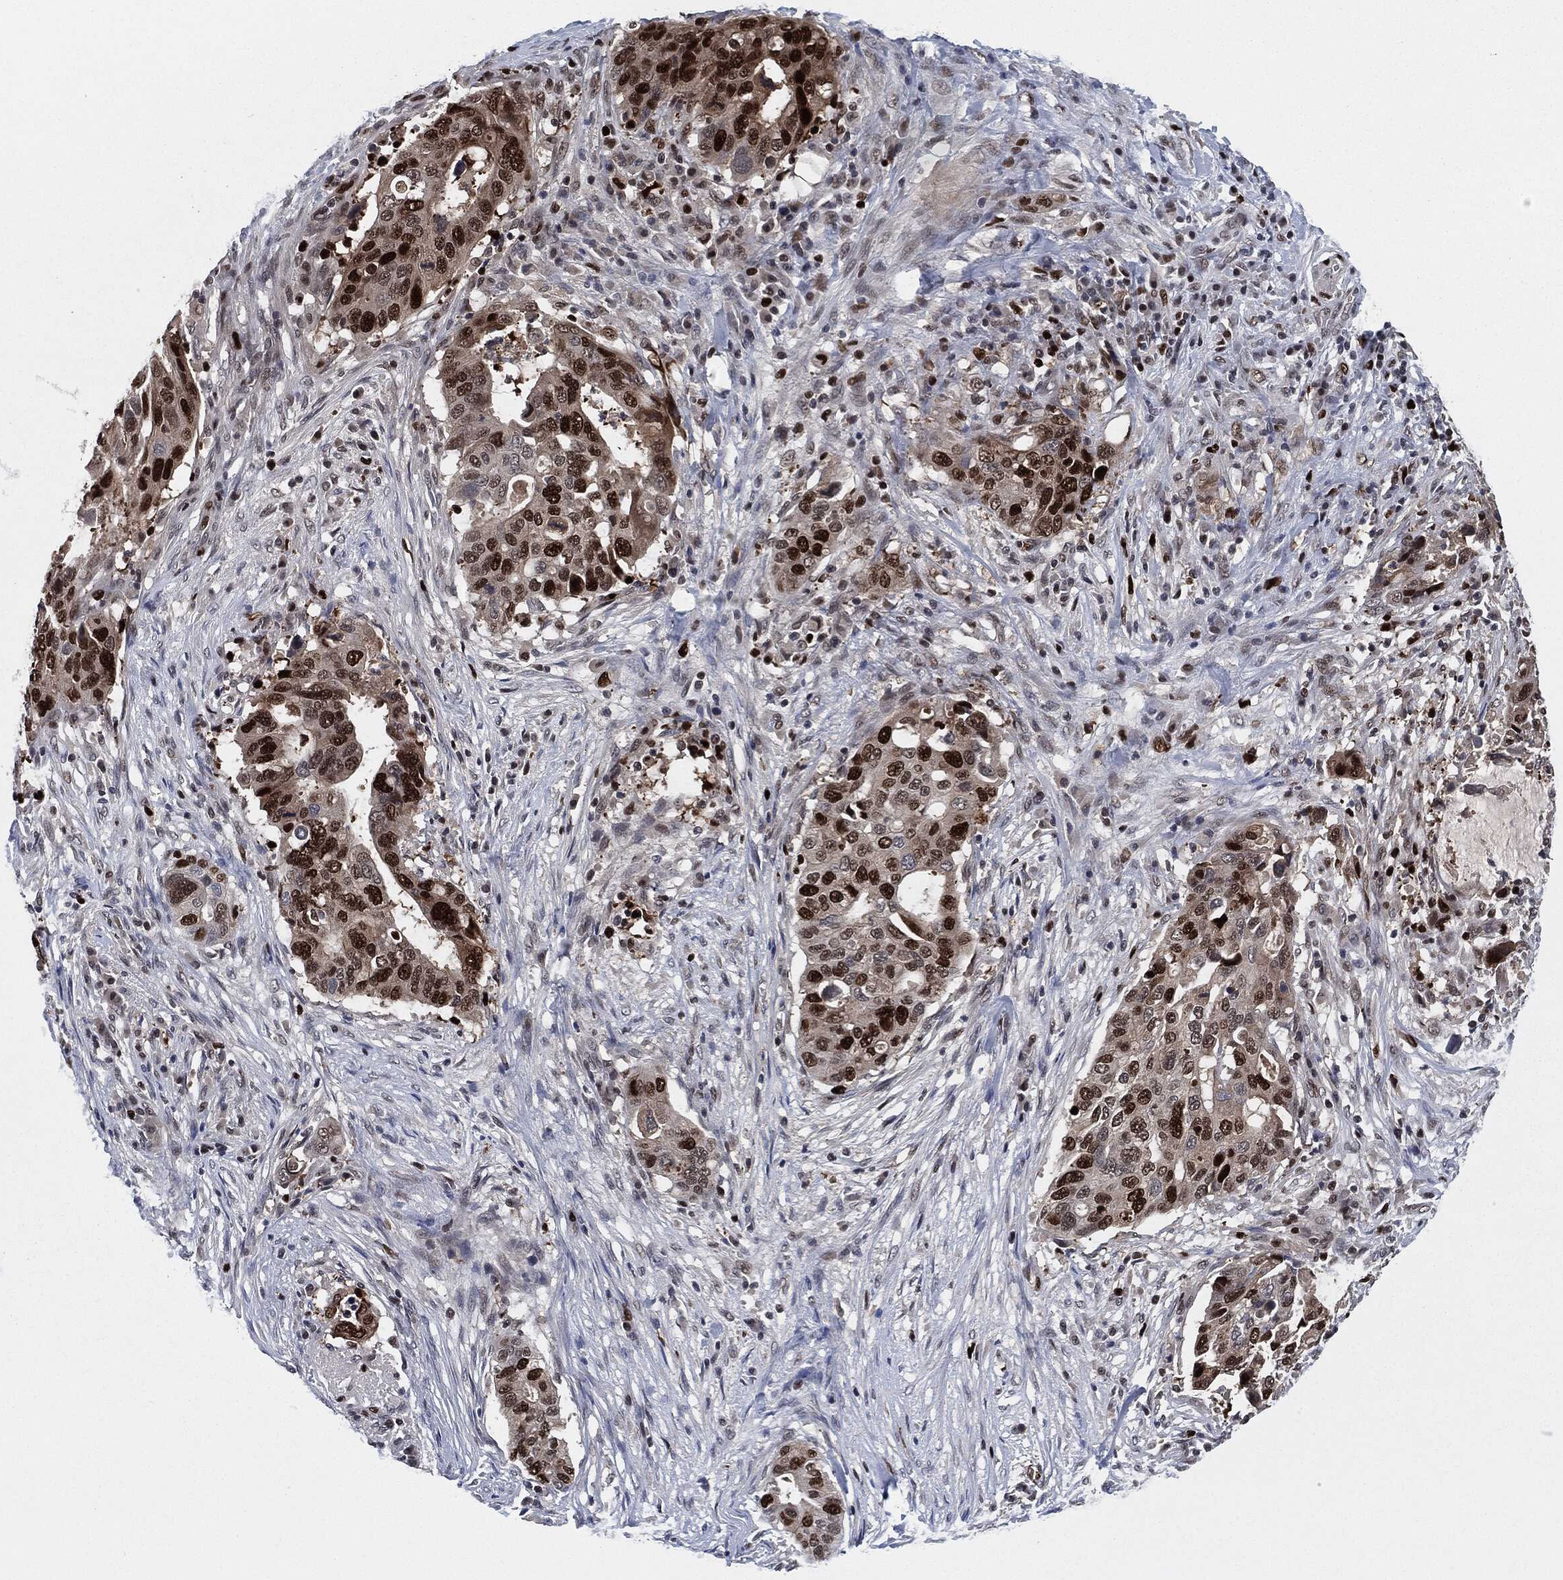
{"staining": {"intensity": "strong", "quantity": "25%-75%", "location": "nuclear"}, "tissue": "stomach cancer", "cell_type": "Tumor cells", "image_type": "cancer", "snomed": [{"axis": "morphology", "description": "Adenocarcinoma, NOS"}, {"axis": "topography", "description": "Stomach"}], "caption": "Stomach cancer was stained to show a protein in brown. There is high levels of strong nuclear staining in about 25%-75% of tumor cells.", "gene": "PCNA", "patient": {"sex": "male", "age": 54}}